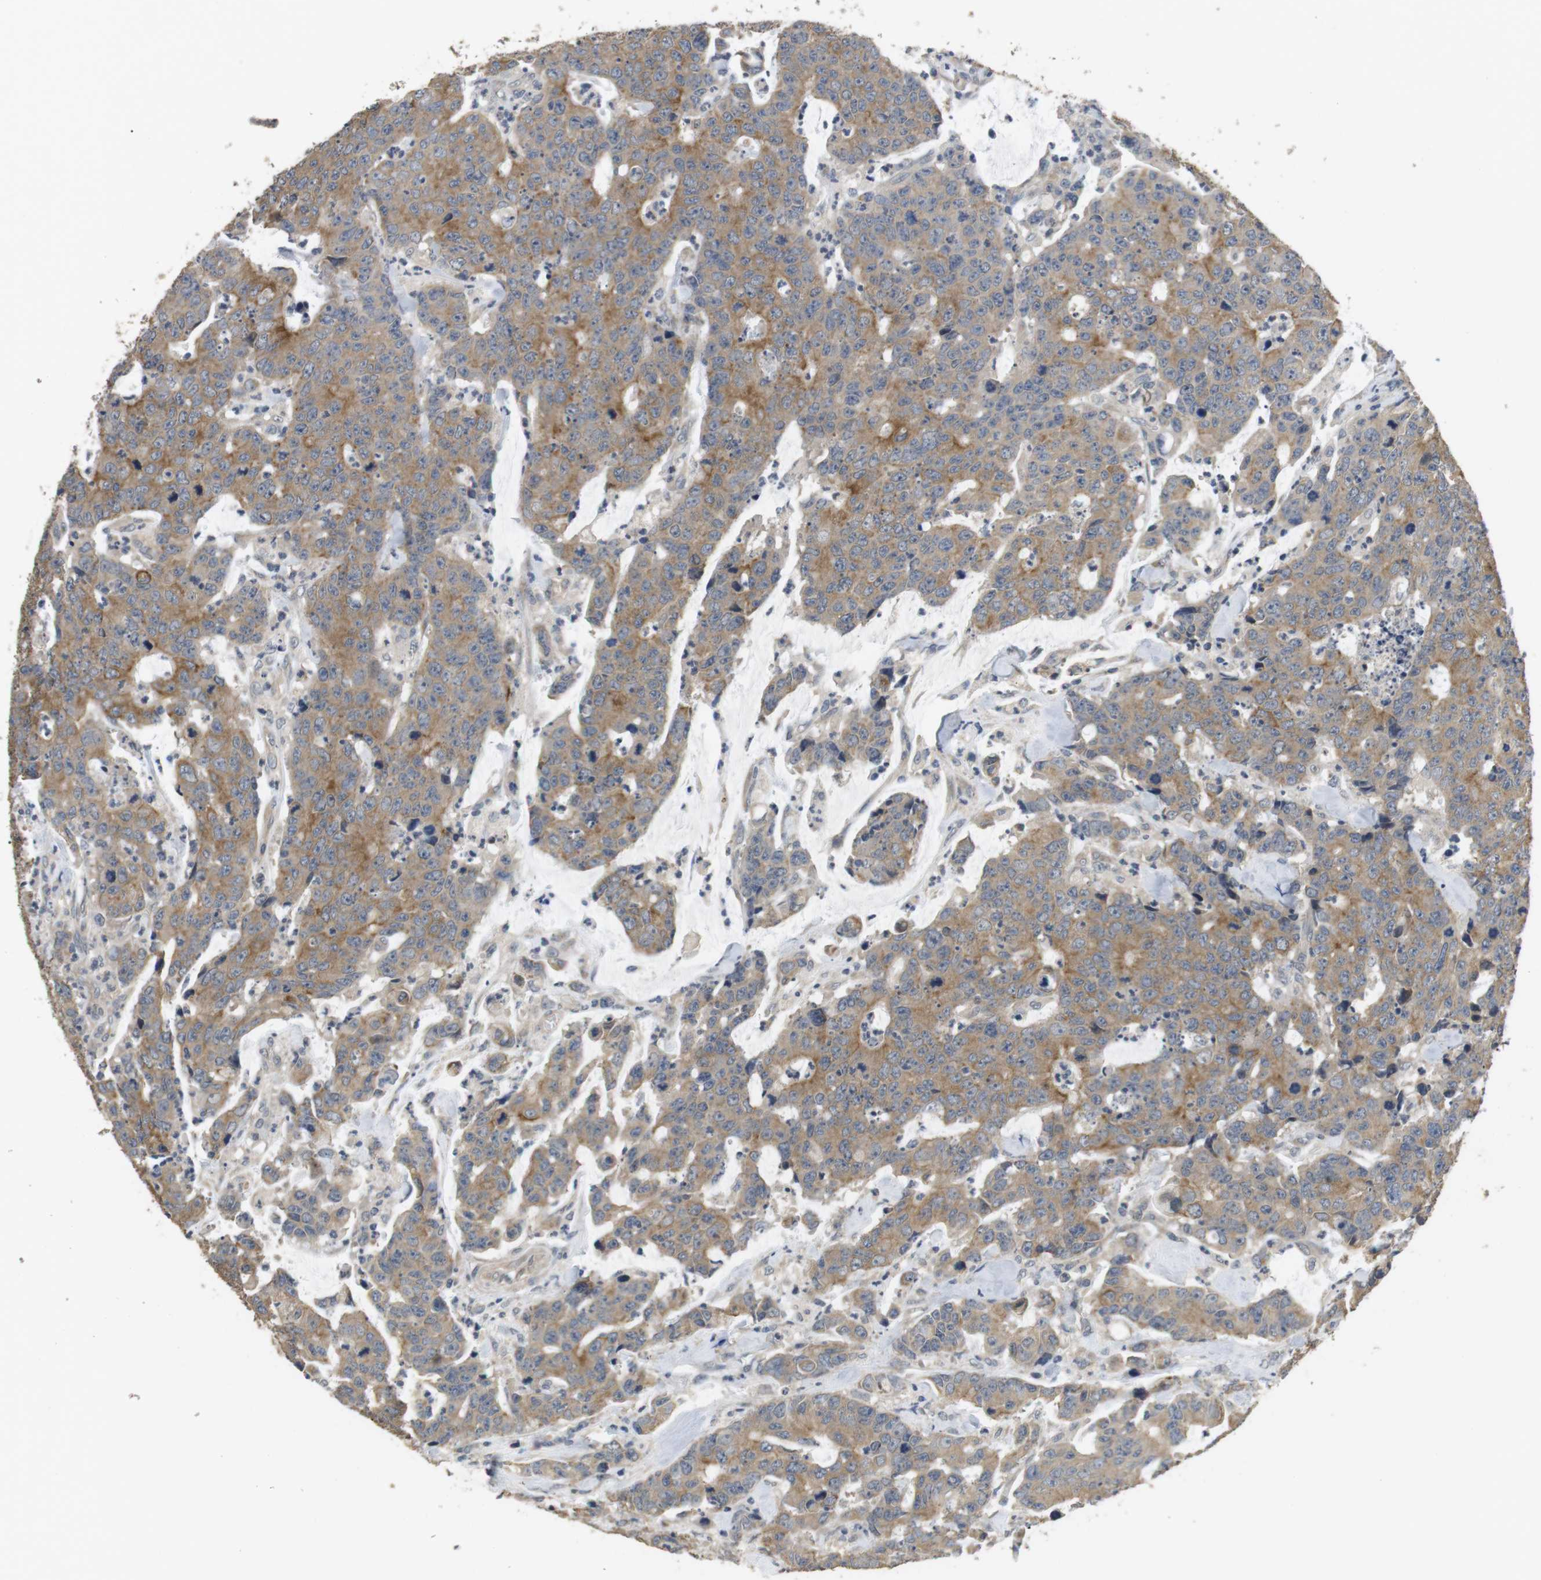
{"staining": {"intensity": "moderate", "quantity": ">75%", "location": "cytoplasmic/membranous"}, "tissue": "colorectal cancer", "cell_type": "Tumor cells", "image_type": "cancer", "snomed": [{"axis": "morphology", "description": "Adenocarcinoma, NOS"}, {"axis": "topography", "description": "Colon"}], "caption": "The histopathology image reveals staining of colorectal cancer, revealing moderate cytoplasmic/membranous protein positivity (brown color) within tumor cells.", "gene": "ADGRL3", "patient": {"sex": "female", "age": 86}}